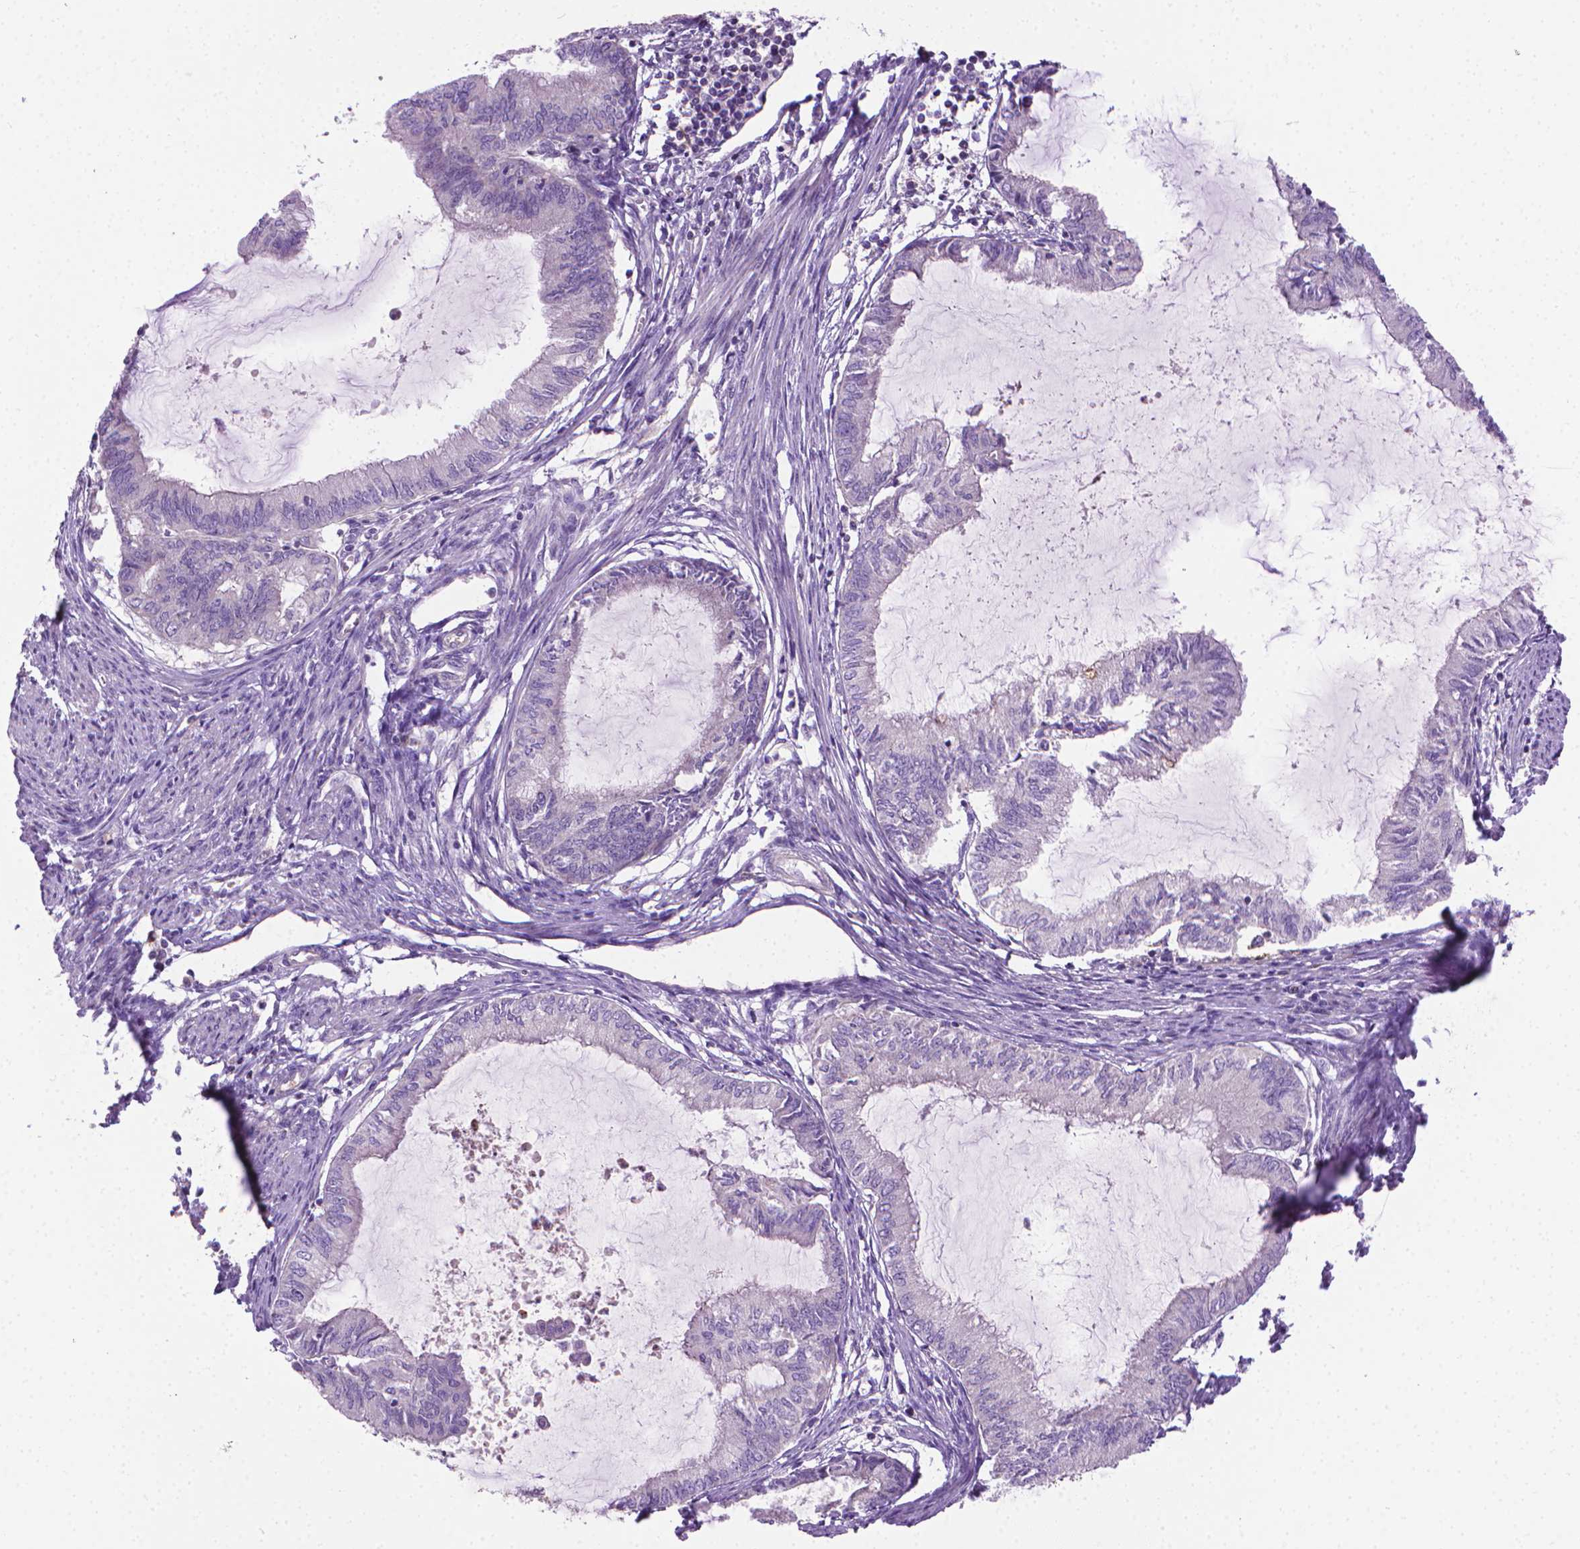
{"staining": {"intensity": "negative", "quantity": "none", "location": "none"}, "tissue": "endometrial cancer", "cell_type": "Tumor cells", "image_type": "cancer", "snomed": [{"axis": "morphology", "description": "Adenocarcinoma, NOS"}, {"axis": "topography", "description": "Endometrium"}], "caption": "Micrograph shows no significant protein staining in tumor cells of endometrial cancer (adenocarcinoma). (DAB IHC, high magnification).", "gene": "SLC51B", "patient": {"sex": "female", "age": 86}}